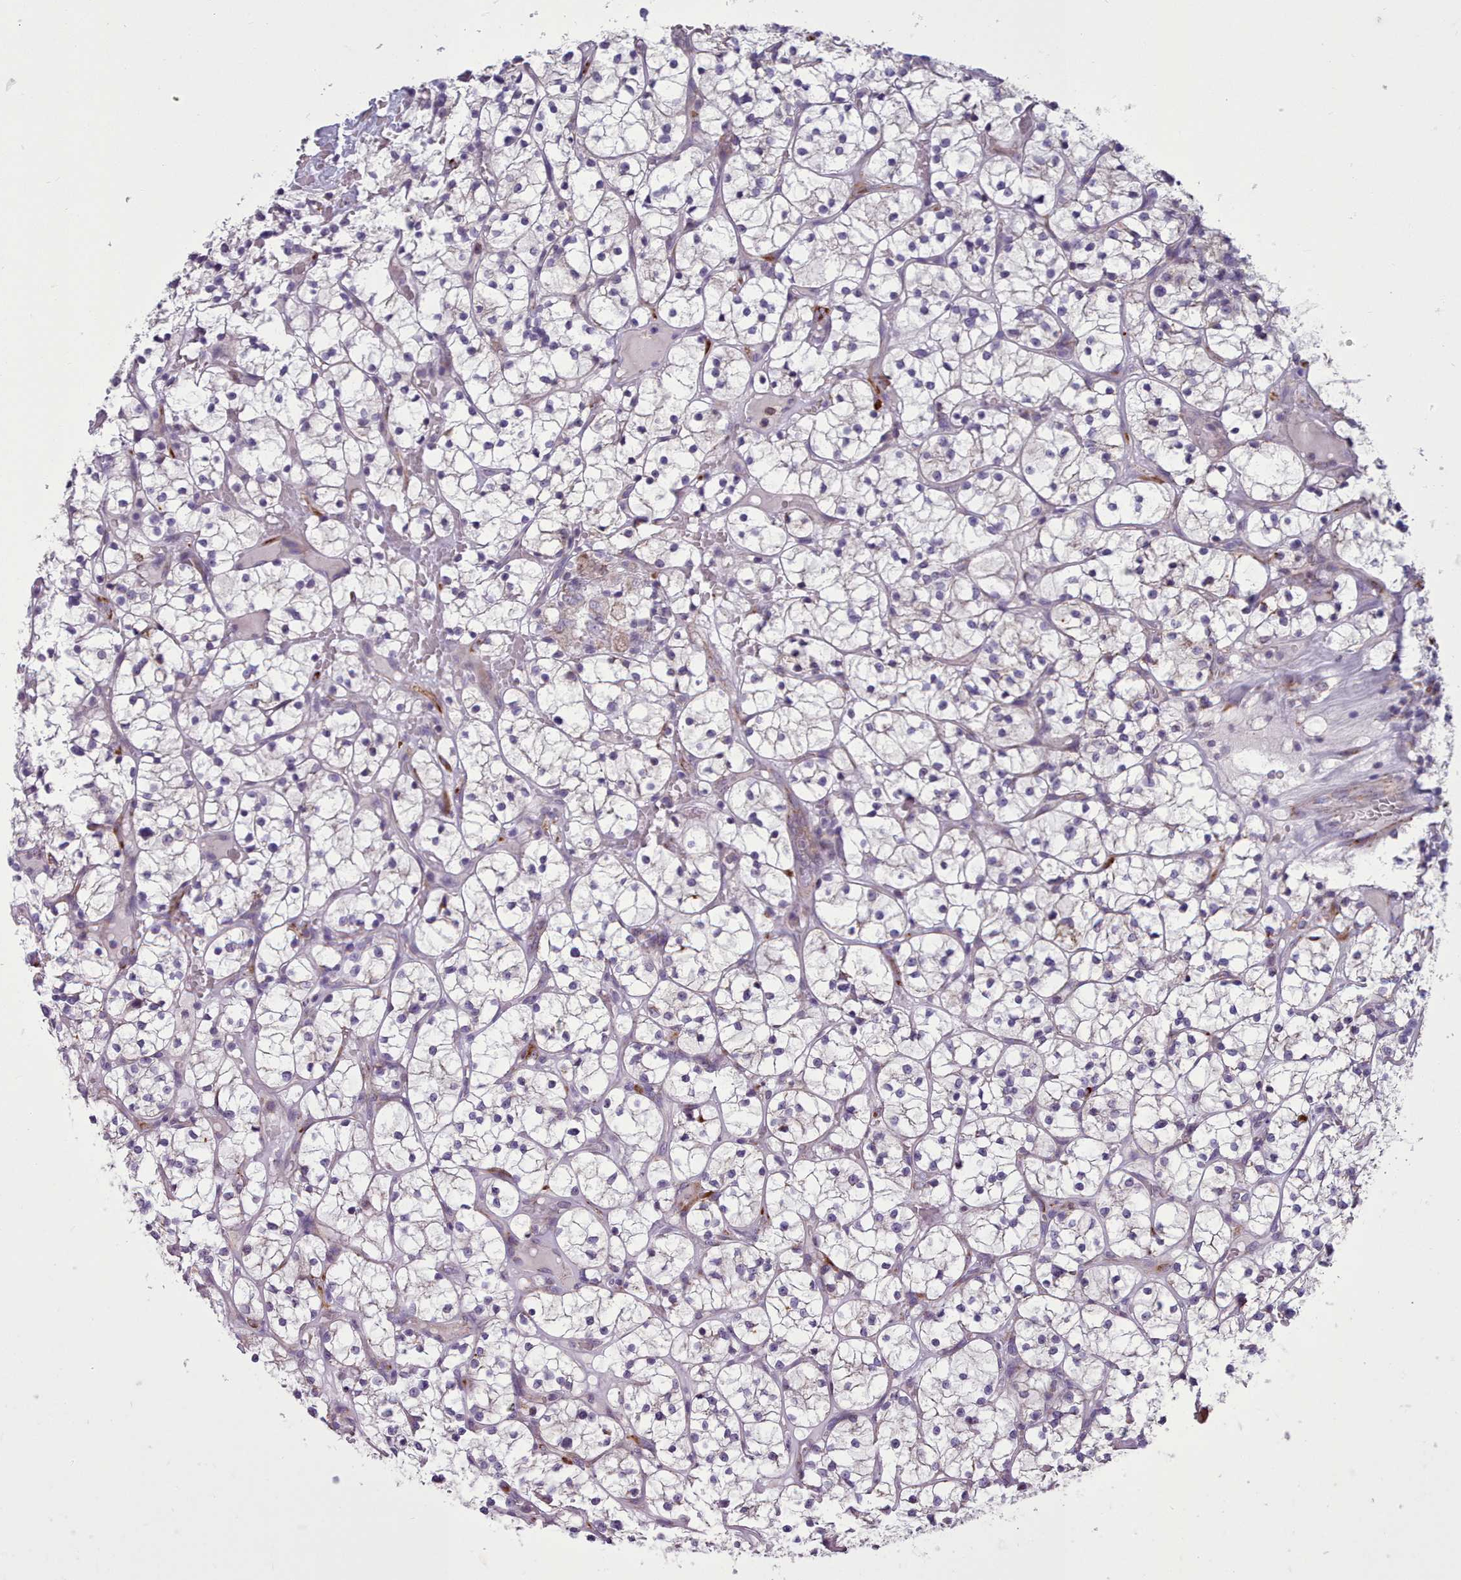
{"staining": {"intensity": "negative", "quantity": "none", "location": "none"}, "tissue": "renal cancer", "cell_type": "Tumor cells", "image_type": "cancer", "snomed": [{"axis": "morphology", "description": "Adenocarcinoma, NOS"}, {"axis": "topography", "description": "Kidney"}], "caption": "An image of renal cancer (adenocarcinoma) stained for a protein displays no brown staining in tumor cells. Brightfield microscopy of immunohistochemistry stained with DAB (brown) and hematoxylin (blue), captured at high magnification.", "gene": "FKBP10", "patient": {"sex": "female", "age": 64}}